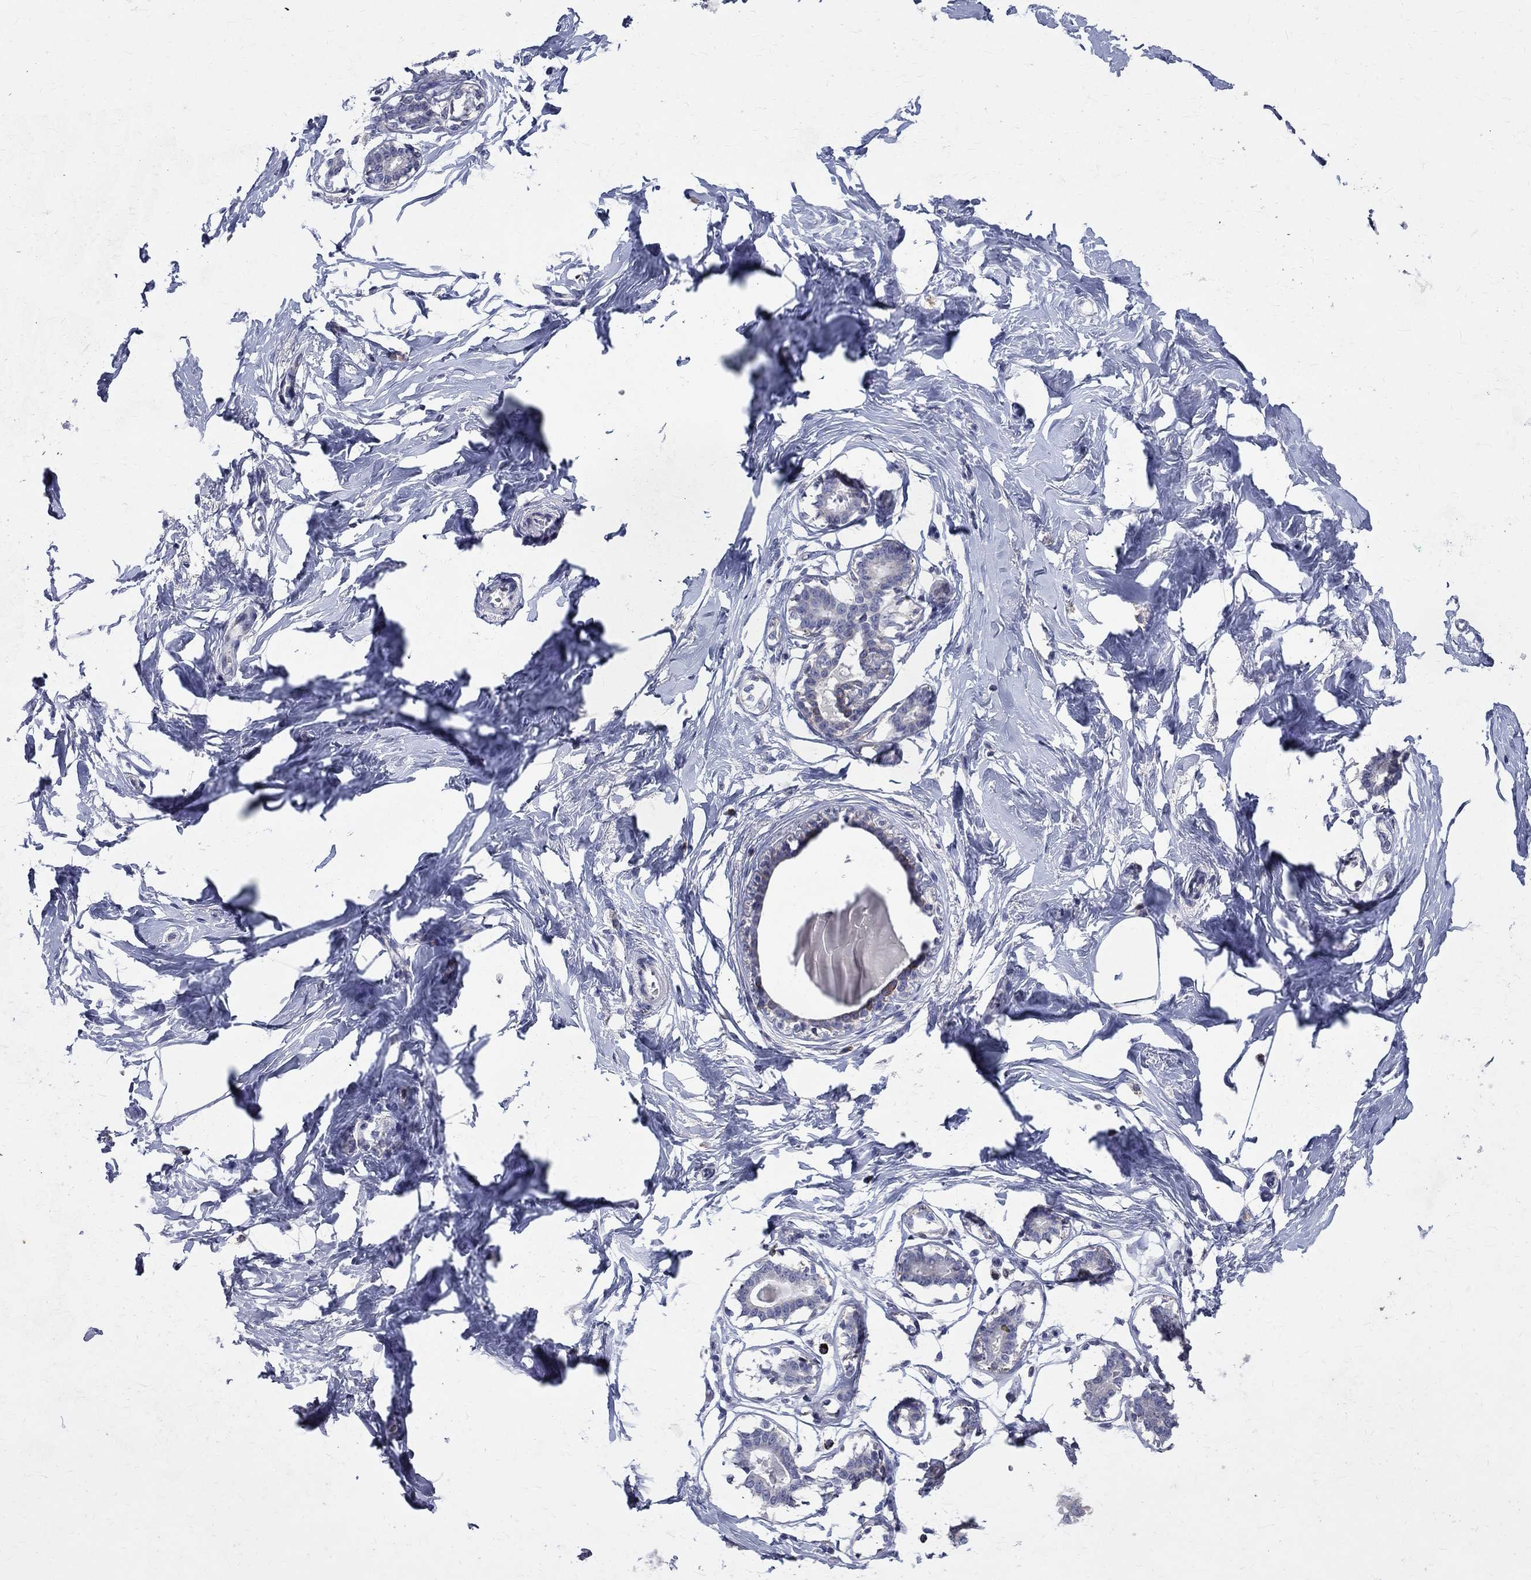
{"staining": {"intensity": "negative", "quantity": "none", "location": "none"}, "tissue": "breast", "cell_type": "Adipocytes", "image_type": "normal", "snomed": [{"axis": "morphology", "description": "Normal tissue, NOS"}, {"axis": "morphology", "description": "Lobular carcinoma, in situ"}, {"axis": "topography", "description": "Breast"}], "caption": "DAB immunohistochemical staining of benign breast exhibits no significant staining in adipocytes. (Immunohistochemistry, brightfield microscopy, high magnification).", "gene": "SLC4A10", "patient": {"sex": "female", "age": 35}}